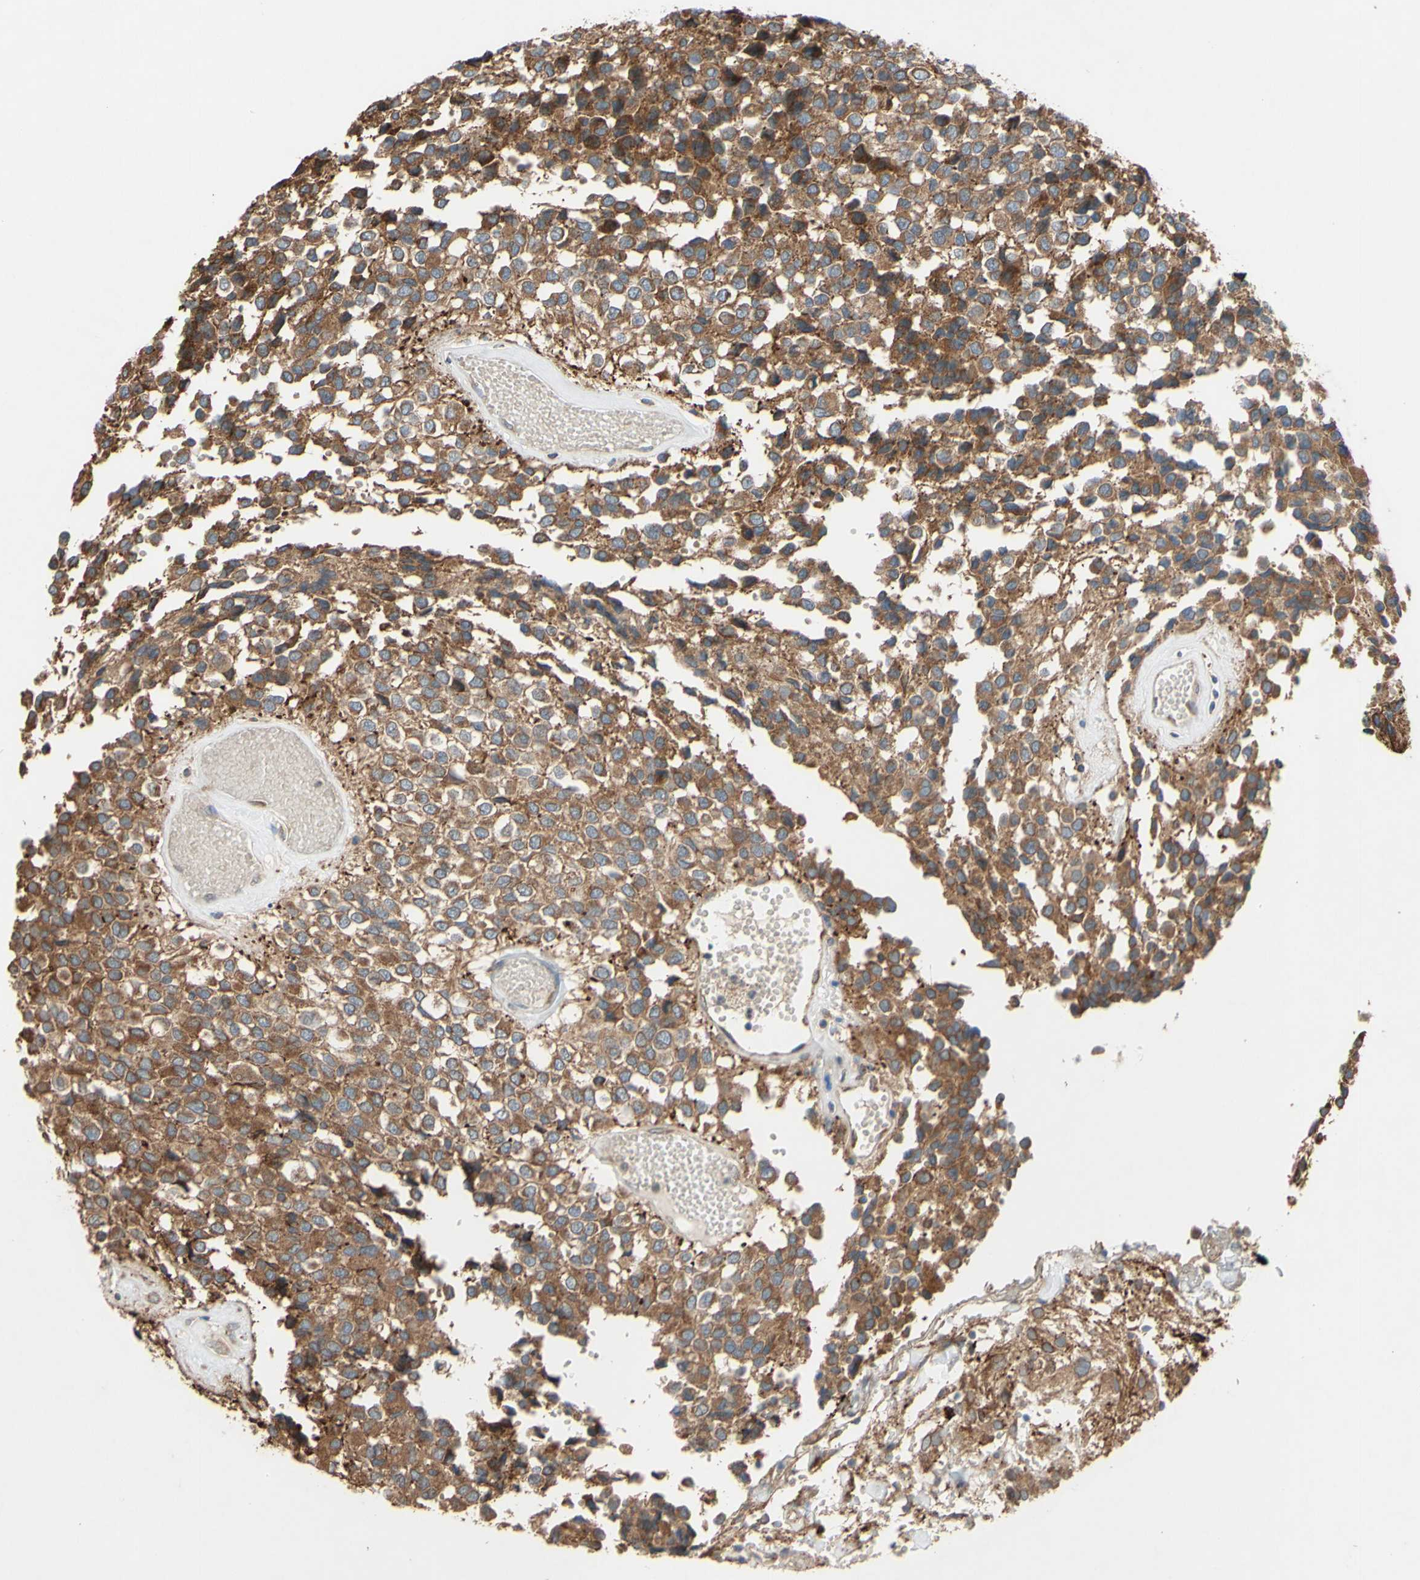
{"staining": {"intensity": "moderate", "quantity": ">75%", "location": "cytoplasmic/membranous"}, "tissue": "glioma", "cell_type": "Tumor cells", "image_type": "cancer", "snomed": [{"axis": "morphology", "description": "Glioma, malignant, High grade"}, {"axis": "topography", "description": "Brain"}], "caption": "A micrograph of malignant glioma (high-grade) stained for a protein shows moderate cytoplasmic/membranous brown staining in tumor cells.", "gene": "PDGFB", "patient": {"sex": "male", "age": 32}}